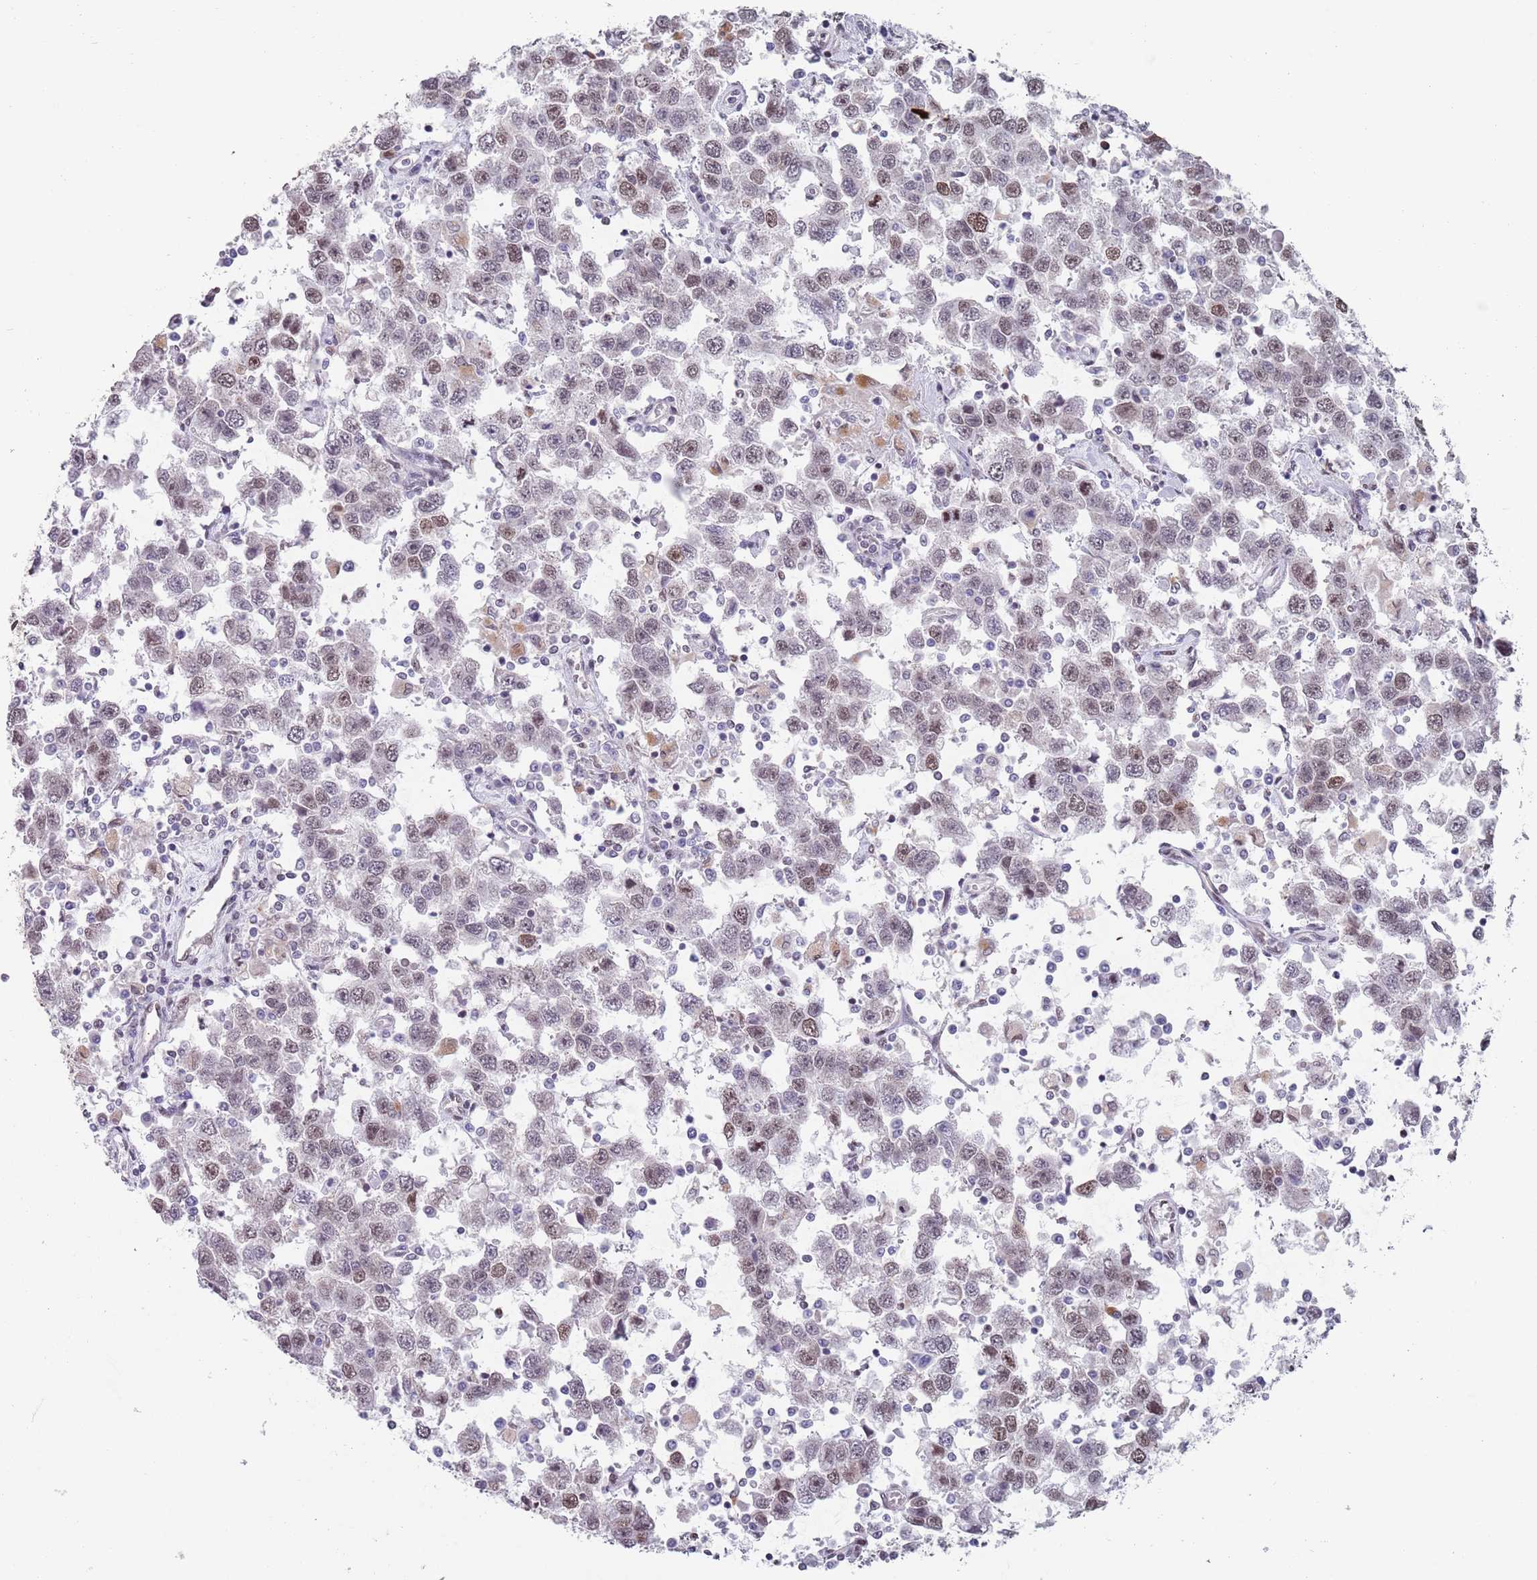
{"staining": {"intensity": "weak", "quantity": "25%-75%", "location": "nuclear"}, "tissue": "testis cancer", "cell_type": "Tumor cells", "image_type": "cancer", "snomed": [{"axis": "morphology", "description": "Seminoma, NOS"}, {"axis": "topography", "description": "Testis"}], "caption": "Protein expression analysis of testis seminoma shows weak nuclear staining in approximately 25%-75% of tumor cells. (Brightfield microscopy of DAB IHC at high magnification).", "gene": "MFSD12", "patient": {"sex": "male", "age": 41}}